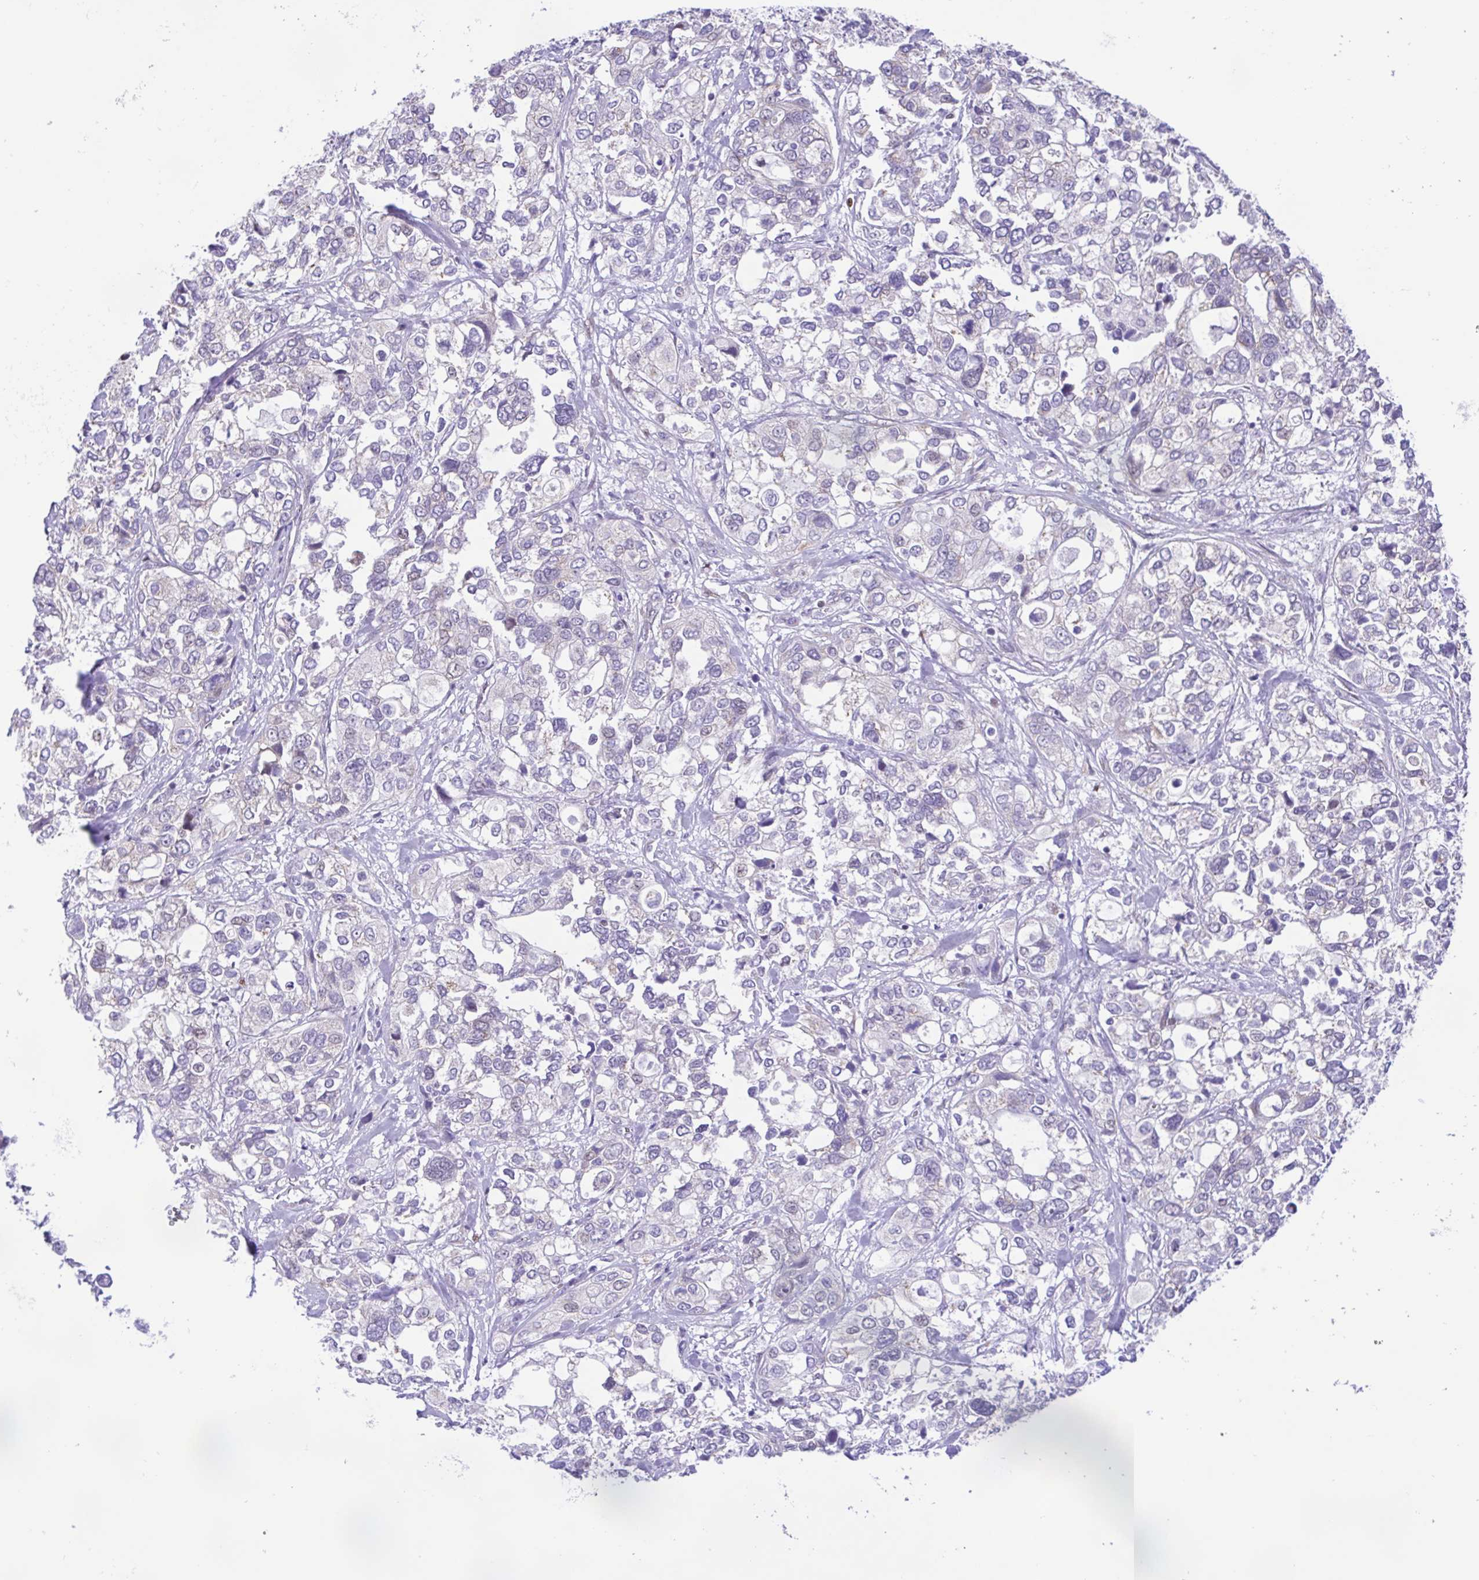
{"staining": {"intensity": "negative", "quantity": "none", "location": "none"}, "tissue": "stomach cancer", "cell_type": "Tumor cells", "image_type": "cancer", "snomed": [{"axis": "morphology", "description": "Adenocarcinoma, NOS"}, {"axis": "topography", "description": "Stomach, upper"}], "caption": "Immunohistochemical staining of human stomach cancer shows no significant expression in tumor cells.", "gene": "TGM3", "patient": {"sex": "female", "age": 81}}